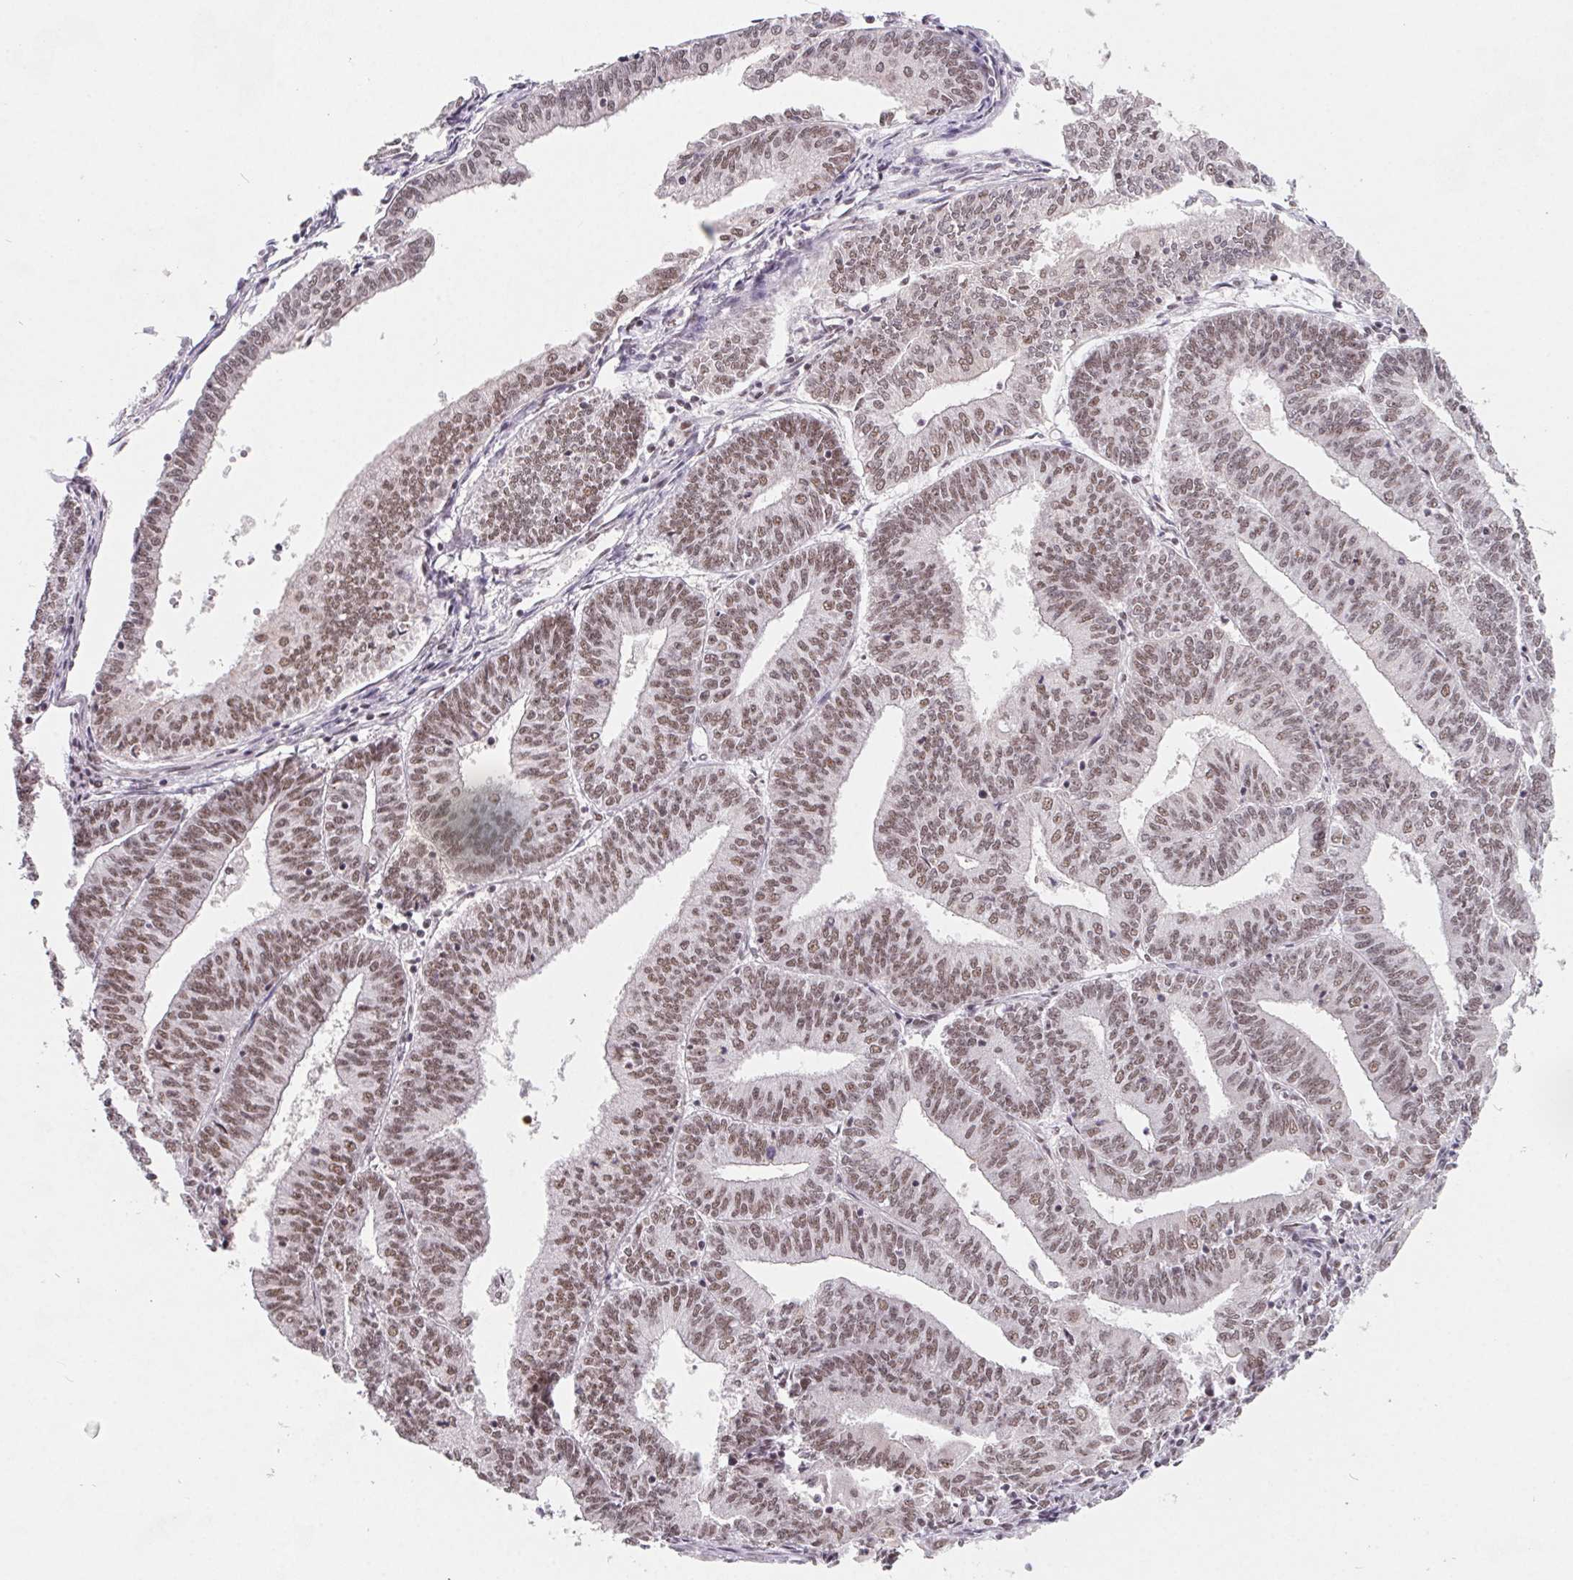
{"staining": {"intensity": "moderate", "quantity": ">75%", "location": "nuclear"}, "tissue": "endometrial cancer", "cell_type": "Tumor cells", "image_type": "cancer", "snomed": [{"axis": "morphology", "description": "Adenocarcinoma, NOS"}, {"axis": "topography", "description": "Endometrium"}], "caption": "Immunohistochemistry (IHC) histopathology image of neoplastic tissue: endometrial cancer (adenocarcinoma) stained using IHC displays medium levels of moderate protein expression localized specifically in the nuclear of tumor cells, appearing as a nuclear brown color.", "gene": "TCERG1", "patient": {"sex": "female", "age": 61}}